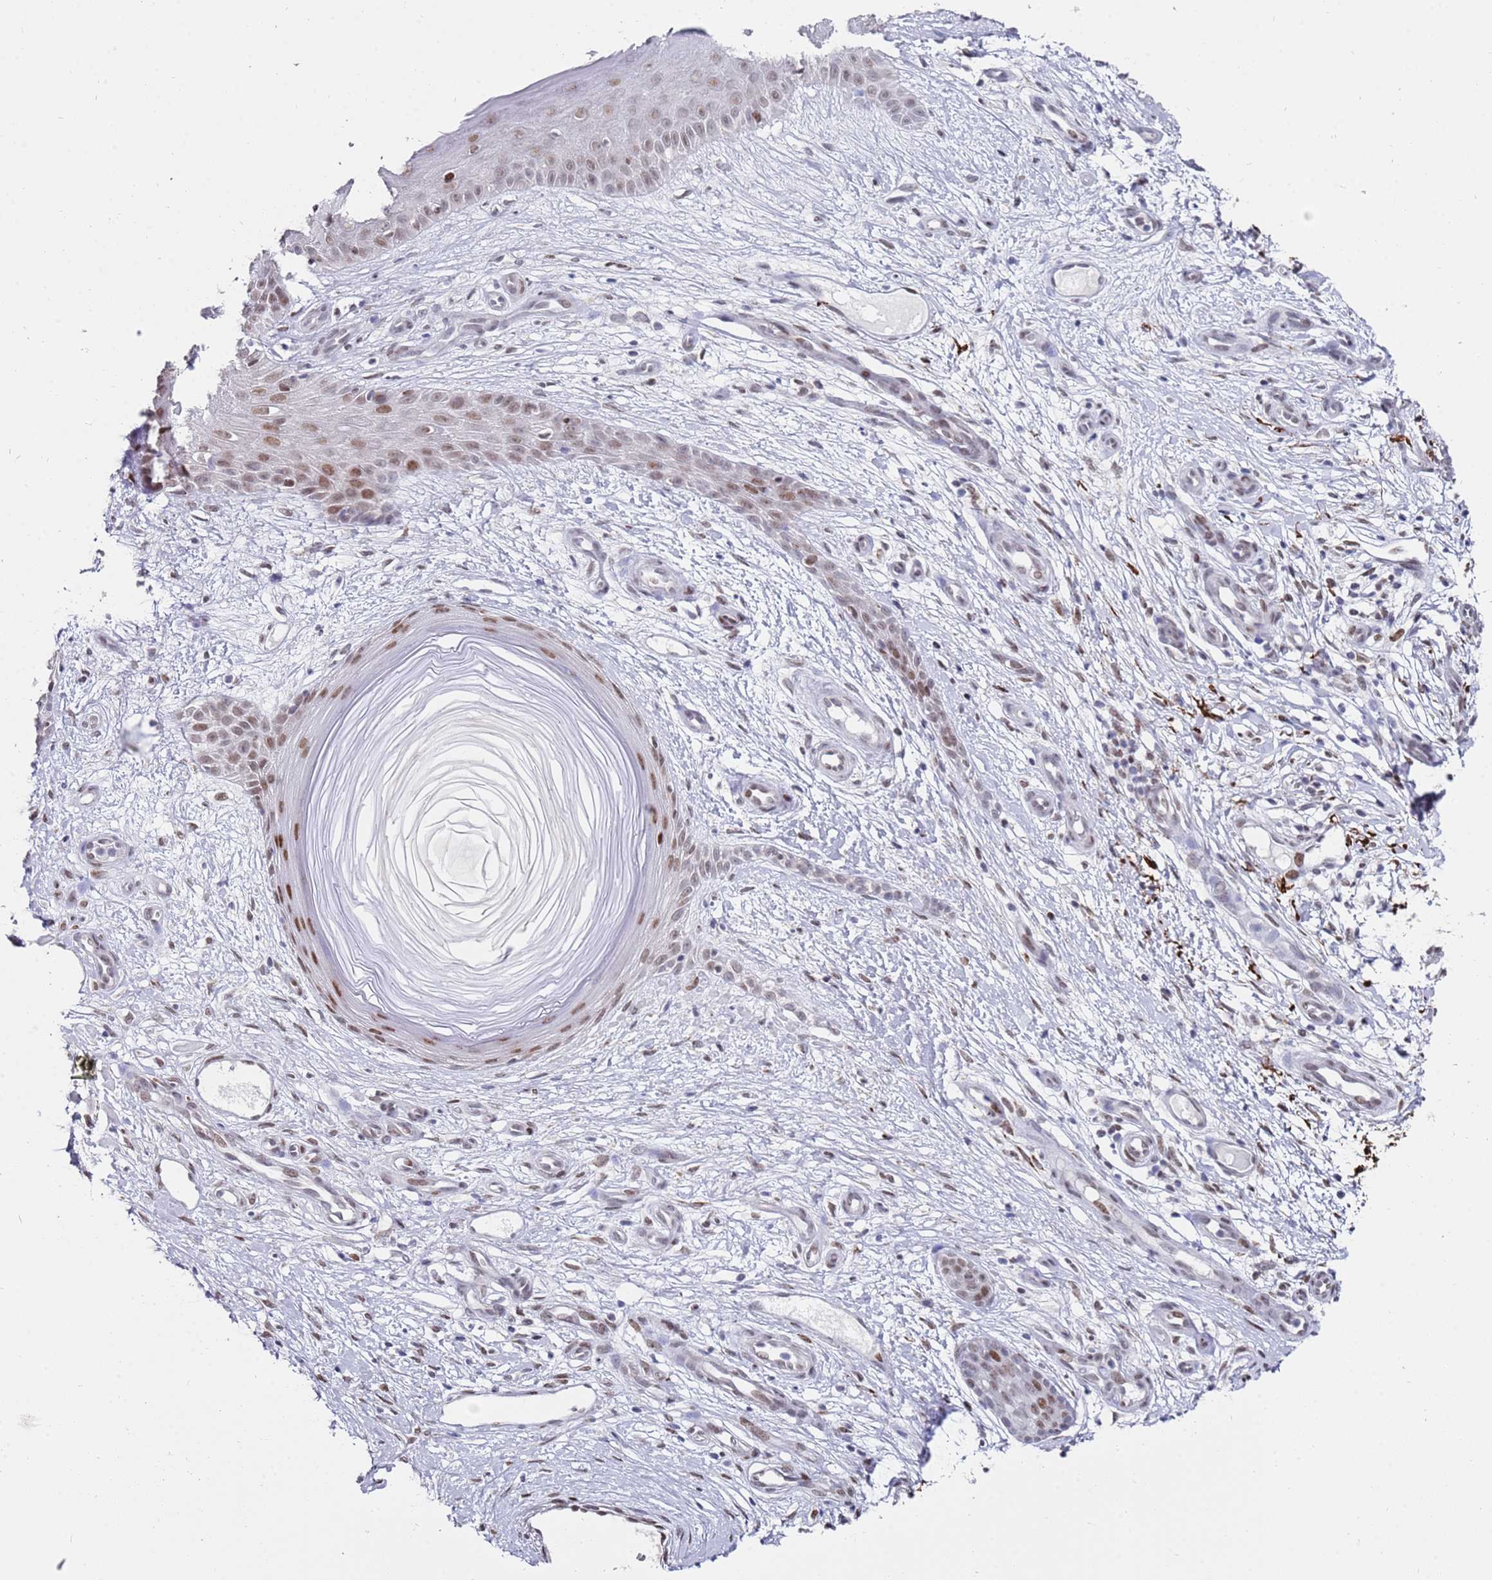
{"staining": {"intensity": "moderate", "quantity": ">75%", "location": "nuclear"}, "tissue": "skin cancer", "cell_type": "Tumor cells", "image_type": "cancer", "snomed": [{"axis": "morphology", "description": "Basal cell carcinoma"}, {"axis": "topography", "description": "Skin"}], "caption": "Immunohistochemistry staining of basal cell carcinoma (skin), which demonstrates medium levels of moderate nuclear expression in approximately >75% of tumor cells indicating moderate nuclear protein staining. The staining was performed using DAB (3,3'-diaminobenzidine) (brown) for protein detection and nuclei were counterstained in hematoxylin (blue).", "gene": "COPS6", "patient": {"sex": "male", "age": 88}}